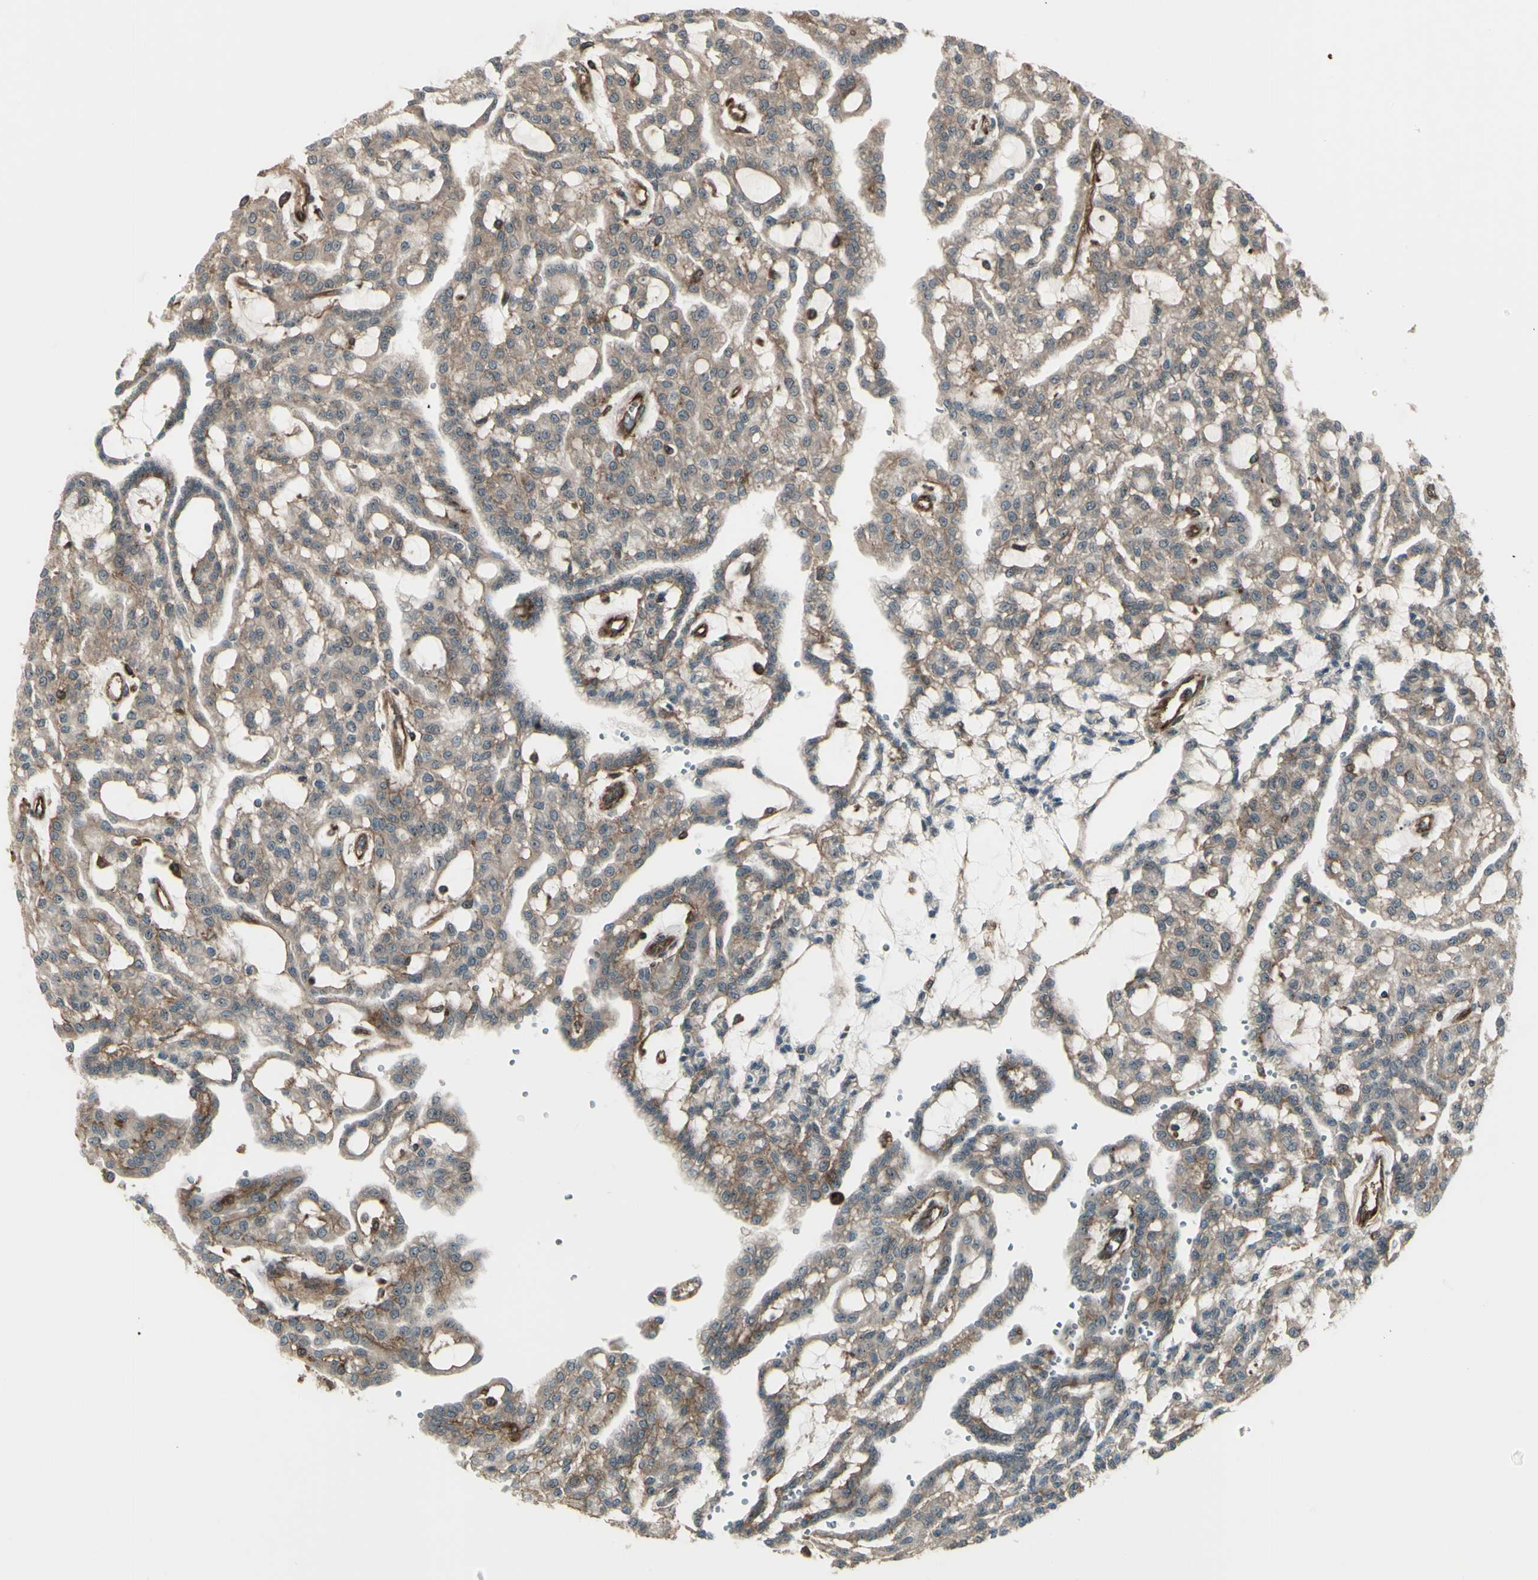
{"staining": {"intensity": "weak", "quantity": ">75%", "location": "cytoplasmic/membranous"}, "tissue": "renal cancer", "cell_type": "Tumor cells", "image_type": "cancer", "snomed": [{"axis": "morphology", "description": "Adenocarcinoma, NOS"}, {"axis": "topography", "description": "Kidney"}], "caption": "Protein expression analysis of human renal cancer (adenocarcinoma) reveals weak cytoplasmic/membranous staining in about >75% of tumor cells.", "gene": "FXYD5", "patient": {"sex": "male", "age": 63}}